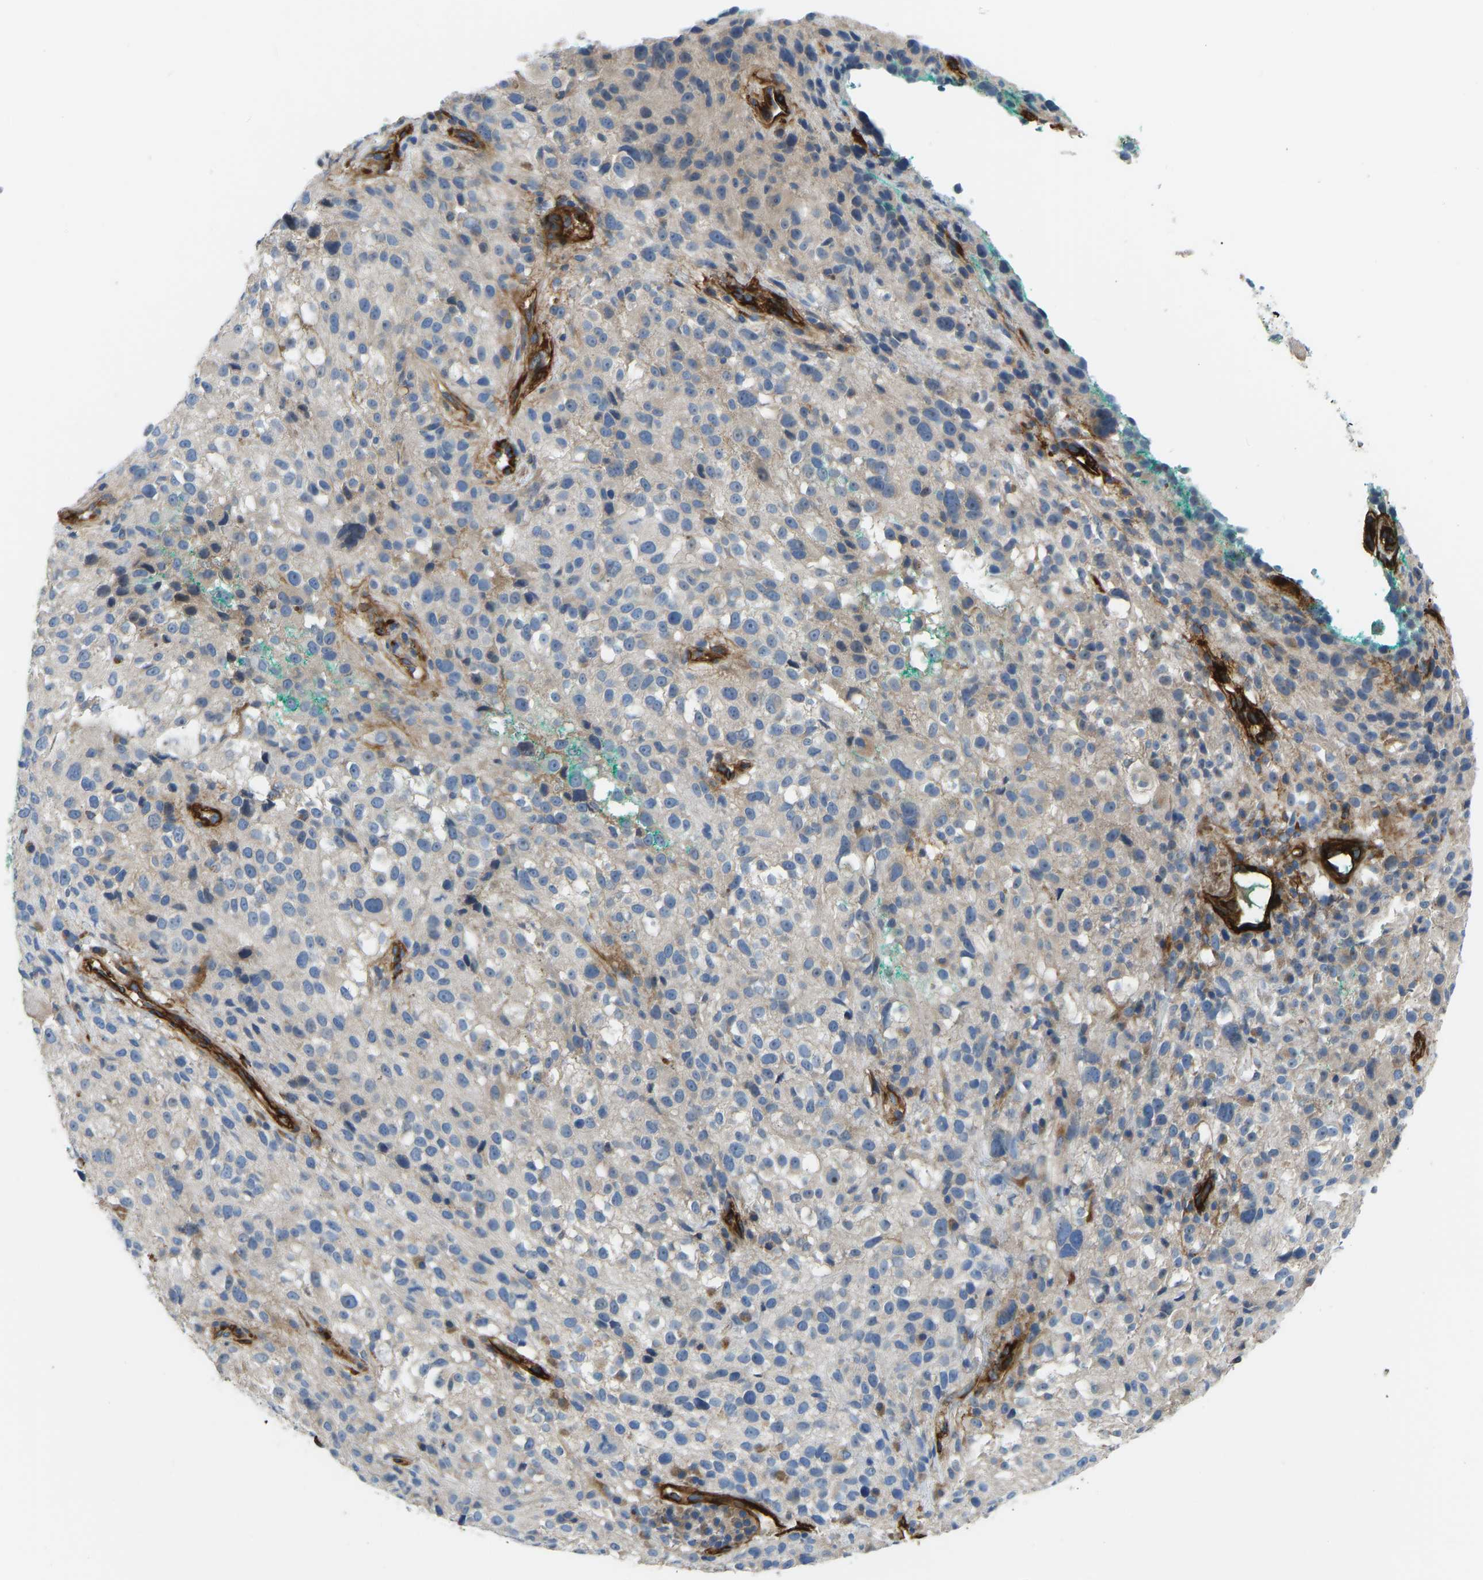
{"staining": {"intensity": "weak", "quantity": "<25%", "location": "cytoplasmic/membranous"}, "tissue": "melanoma", "cell_type": "Tumor cells", "image_type": "cancer", "snomed": [{"axis": "morphology", "description": "Necrosis, NOS"}, {"axis": "morphology", "description": "Malignant melanoma, NOS"}, {"axis": "topography", "description": "Skin"}], "caption": "Tumor cells are negative for protein expression in human melanoma.", "gene": "COL15A1", "patient": {"sex": "female", "age": 87}}